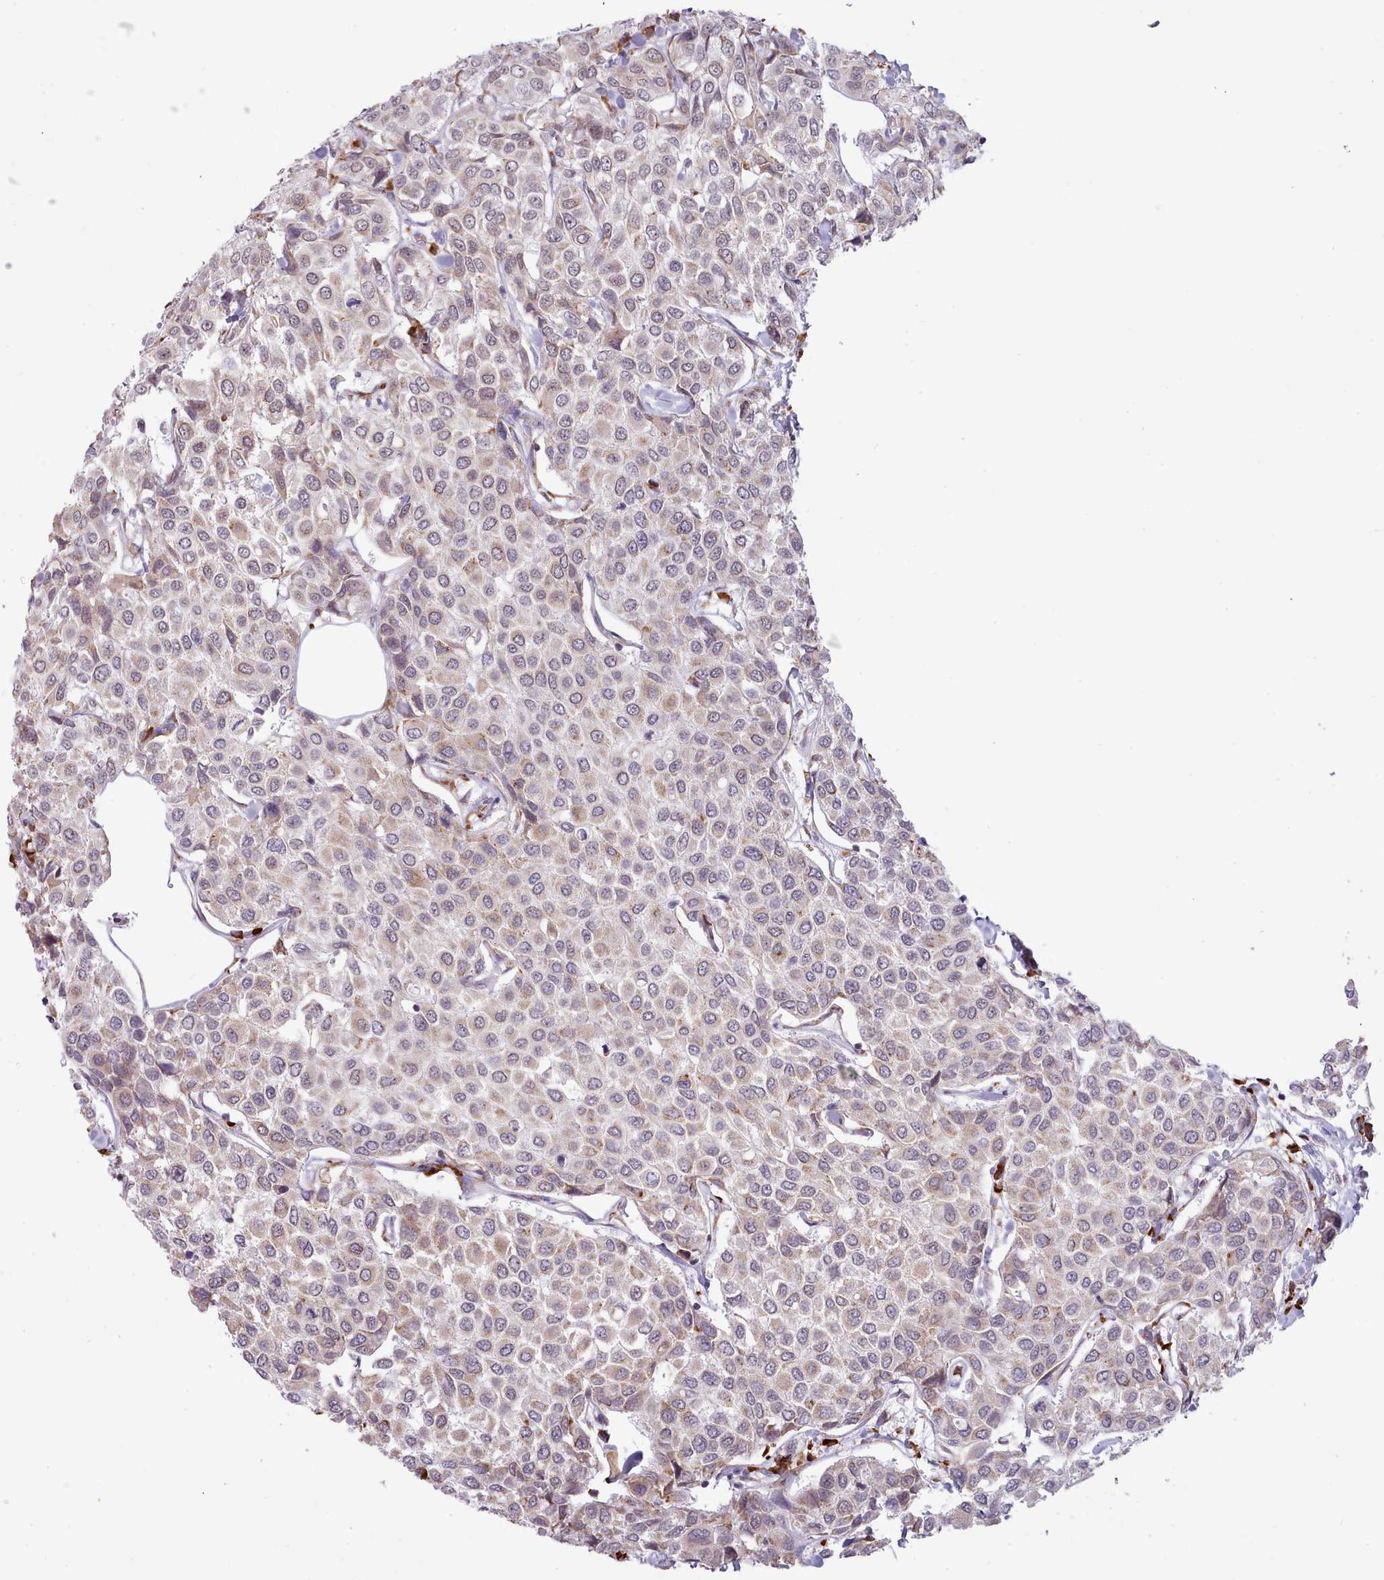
{"staining": {"intensity": "weak", "quantity": ">75%", "location": "cytoplasmic/membranous"}, "tissue": "breast cancer", "cell_type": "Tumor cells", "image_type": "cancer", "snomed": [{"axis": "morphology", "description": "Duct carcinoma"}, {"axis": "topography", "description": "Breast"}], "caption": "A micrograph of human infiltrating ductal carcinoma (breast) stained for a protein exhibits weak cytoplasmic/membranous brown staining in tumor cells. (brown staining indicates protein expression, while blue staining denotes nuclei).", "gene": "SEC61B", "patient": {"sex": "female", "age": 55}}